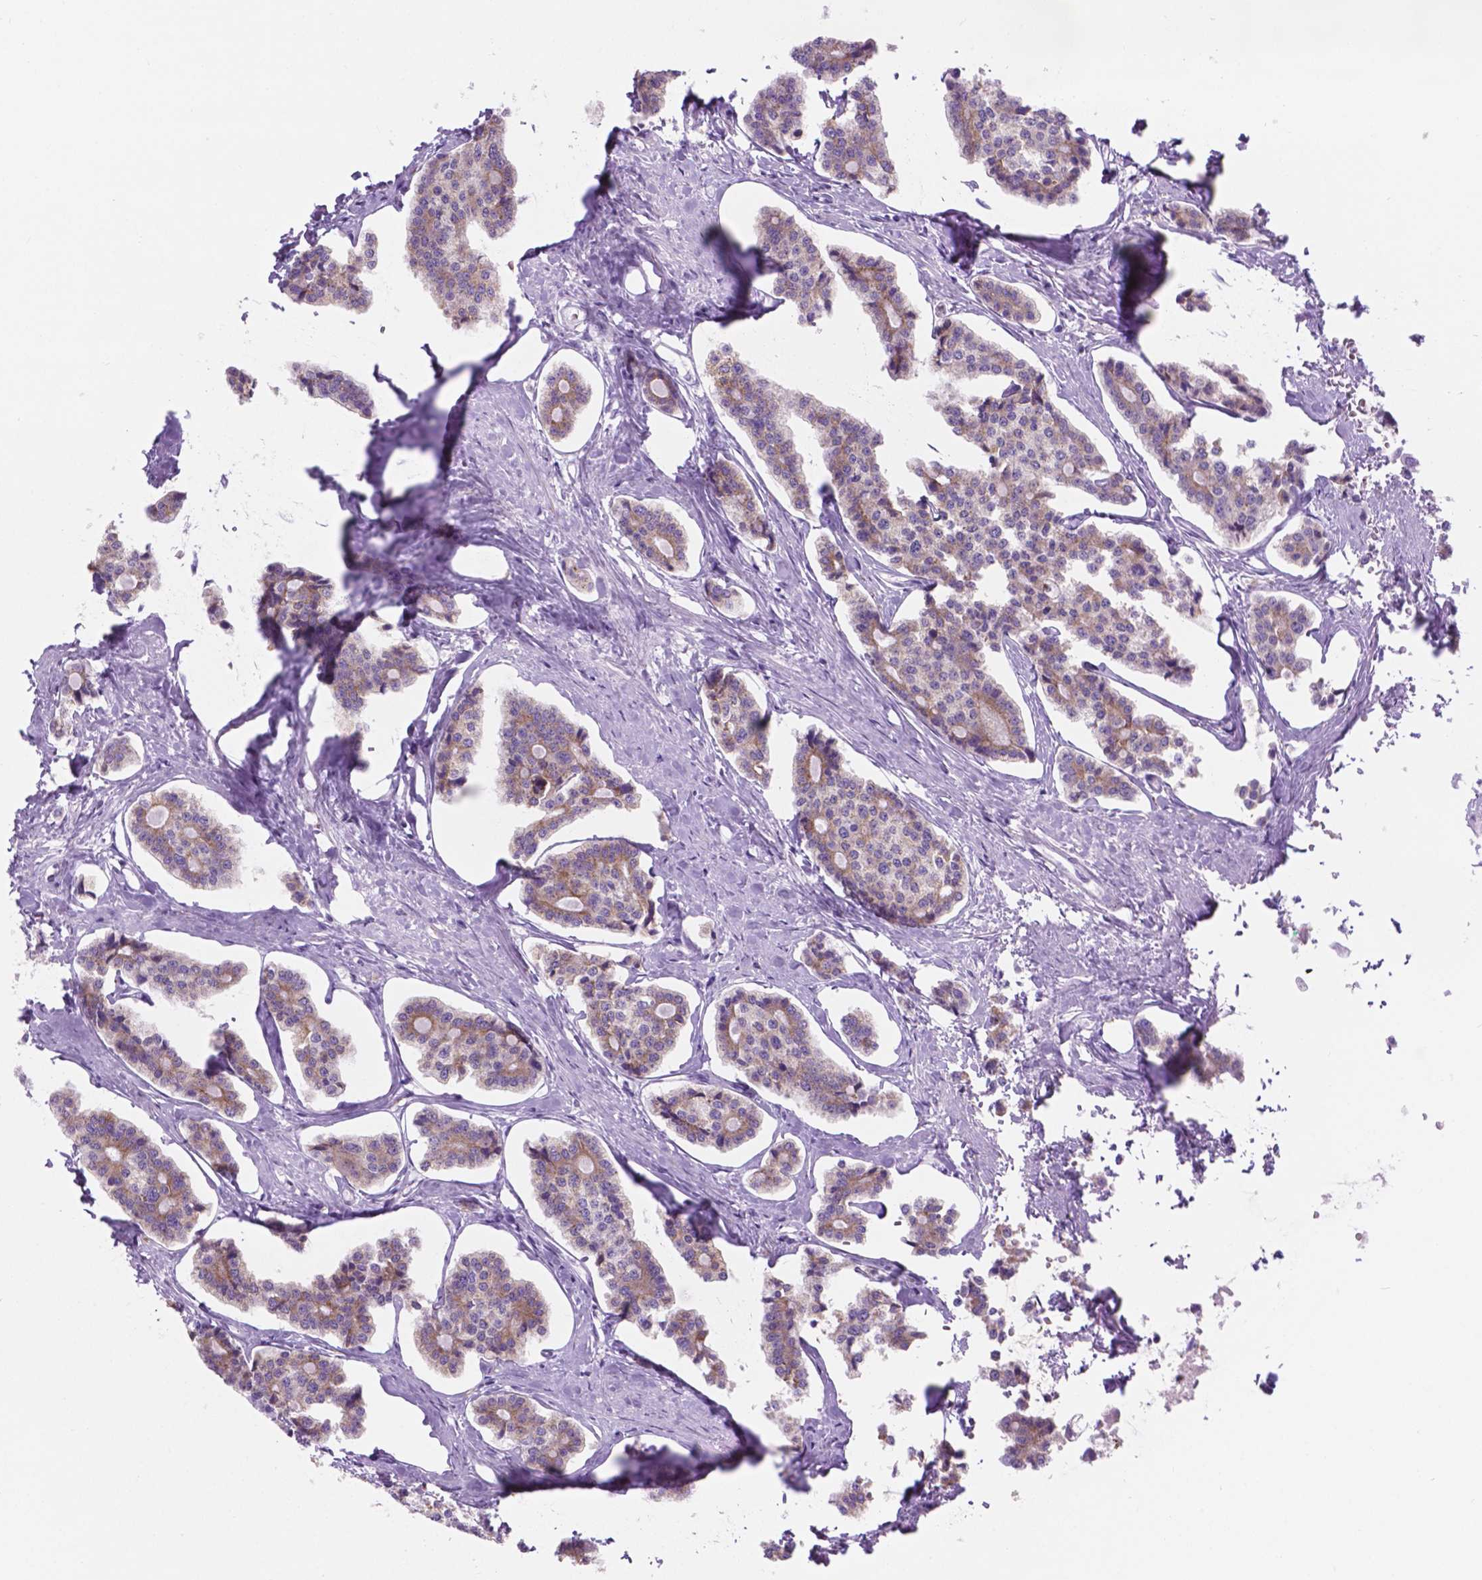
{"staining": {"intensity": "weak", "quantity": ">75%", "location": "cytoplasmic/membranous"}, "tissue": "carcinoid", "cell_type": "Tumor cells", "image_type": "cancer", "snomed": [{"axis": "morphology", "description": "Carcinoid, malignant, NOS"}, {"axis": "topography", "description": "Small intestine"}], "caption": "Immunohistochemistry of human malignant carcinoid shows low levels of weak cytoplasmic/membranous positivity in approximately >75% of tumor cells.", "gene": "GRIN2B", "patient": {"sex": "female", "age": 65}}